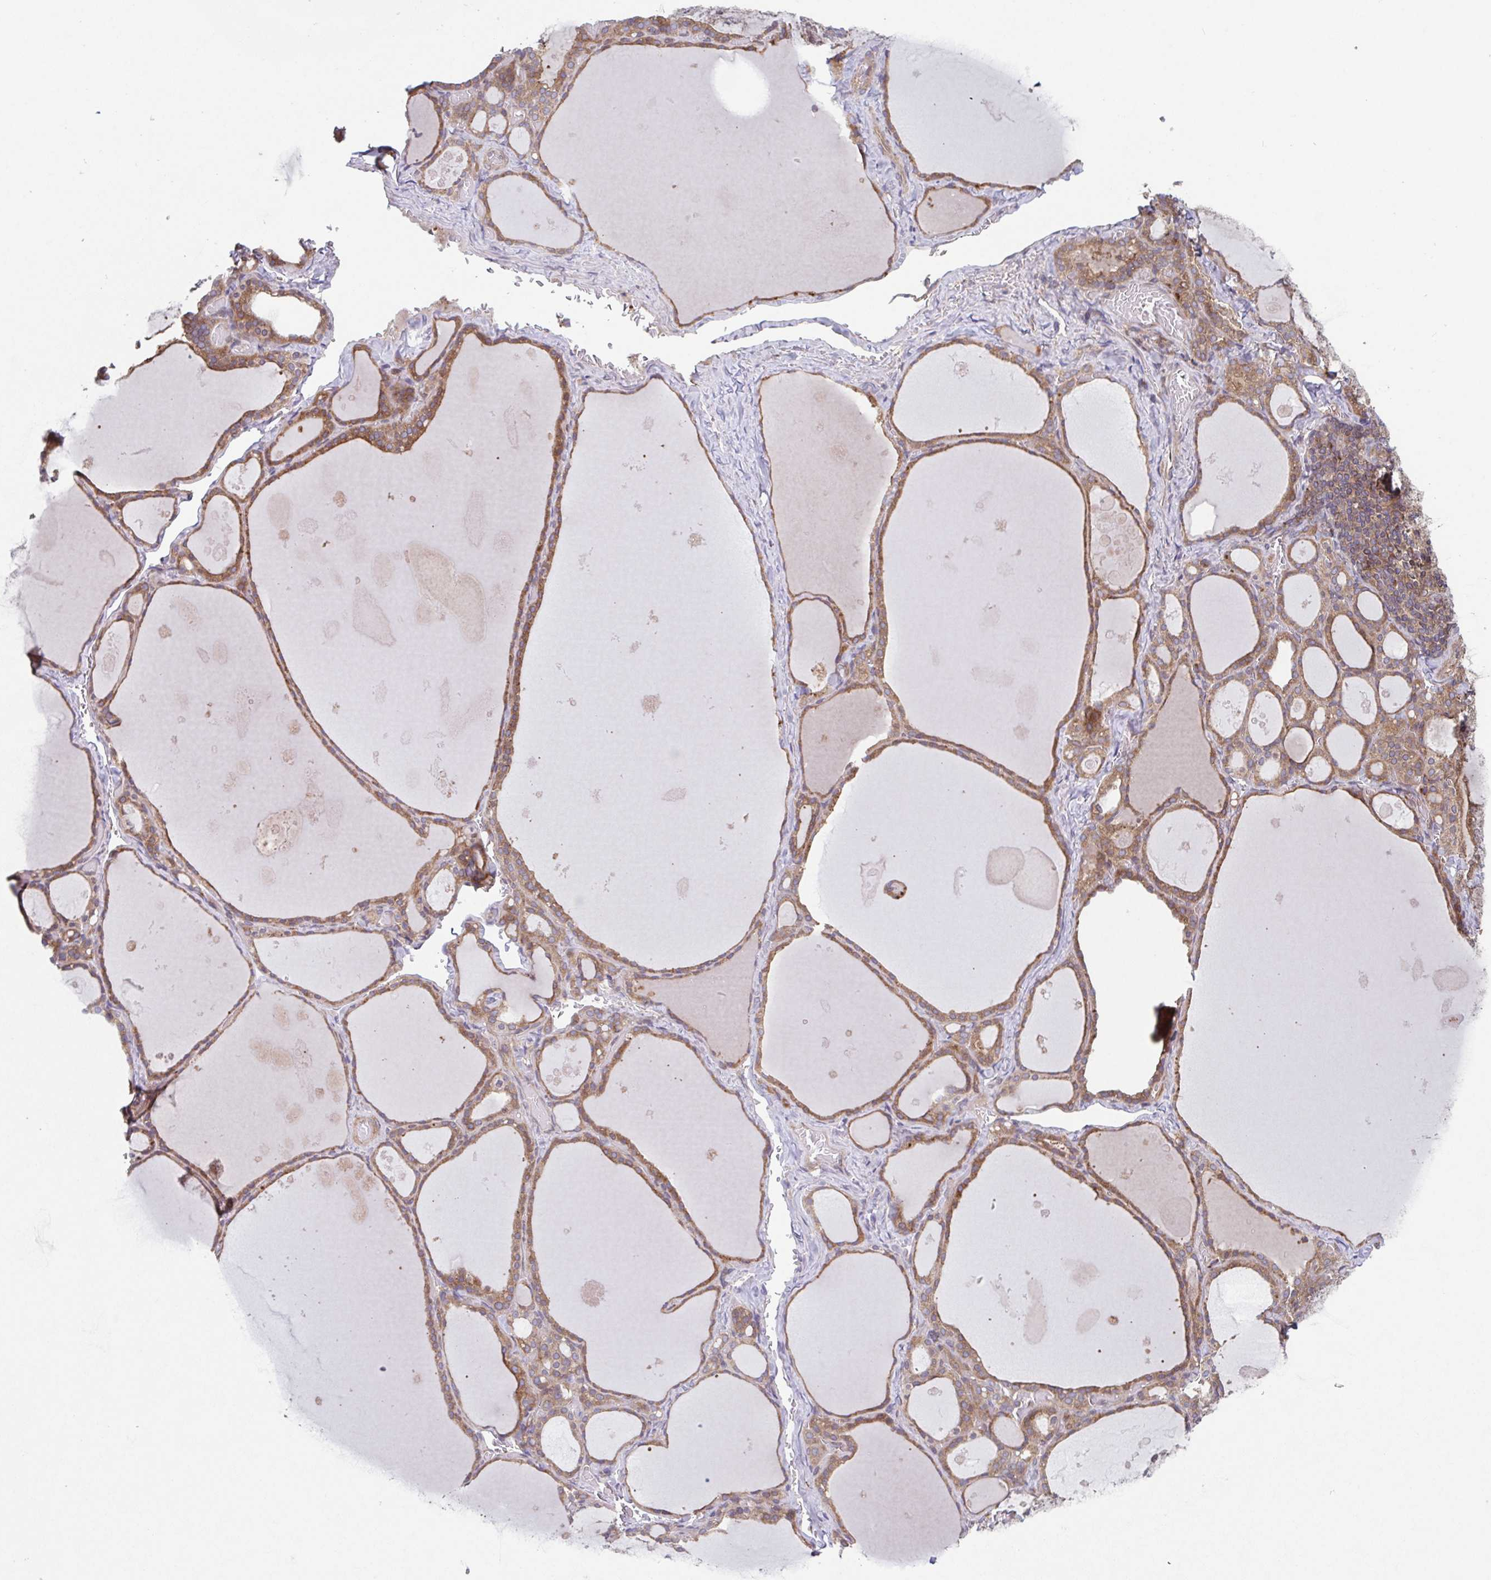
{"staining": {"intensity": "moderate", "quantity": ">75%", "location": "cytoplasmic/membranous"}, "tissue": "thyroid gland", "cell_type": "Glandular cells", "image_type": "normal", "snomed": [{"axis": "morphology", "description": "Normal tissue, NOS"}, {"axis": "topography", "description": "Thyroid gland"}], "caption": "This photomicrograph displays IHC staining of unremarkable thyroid gland, with medium moderate cytoplasmic/membranous positivity in approximately >75% of glandular cells.", "gene": "COPB1", "patient": {"sex": "male", "age": 56}}